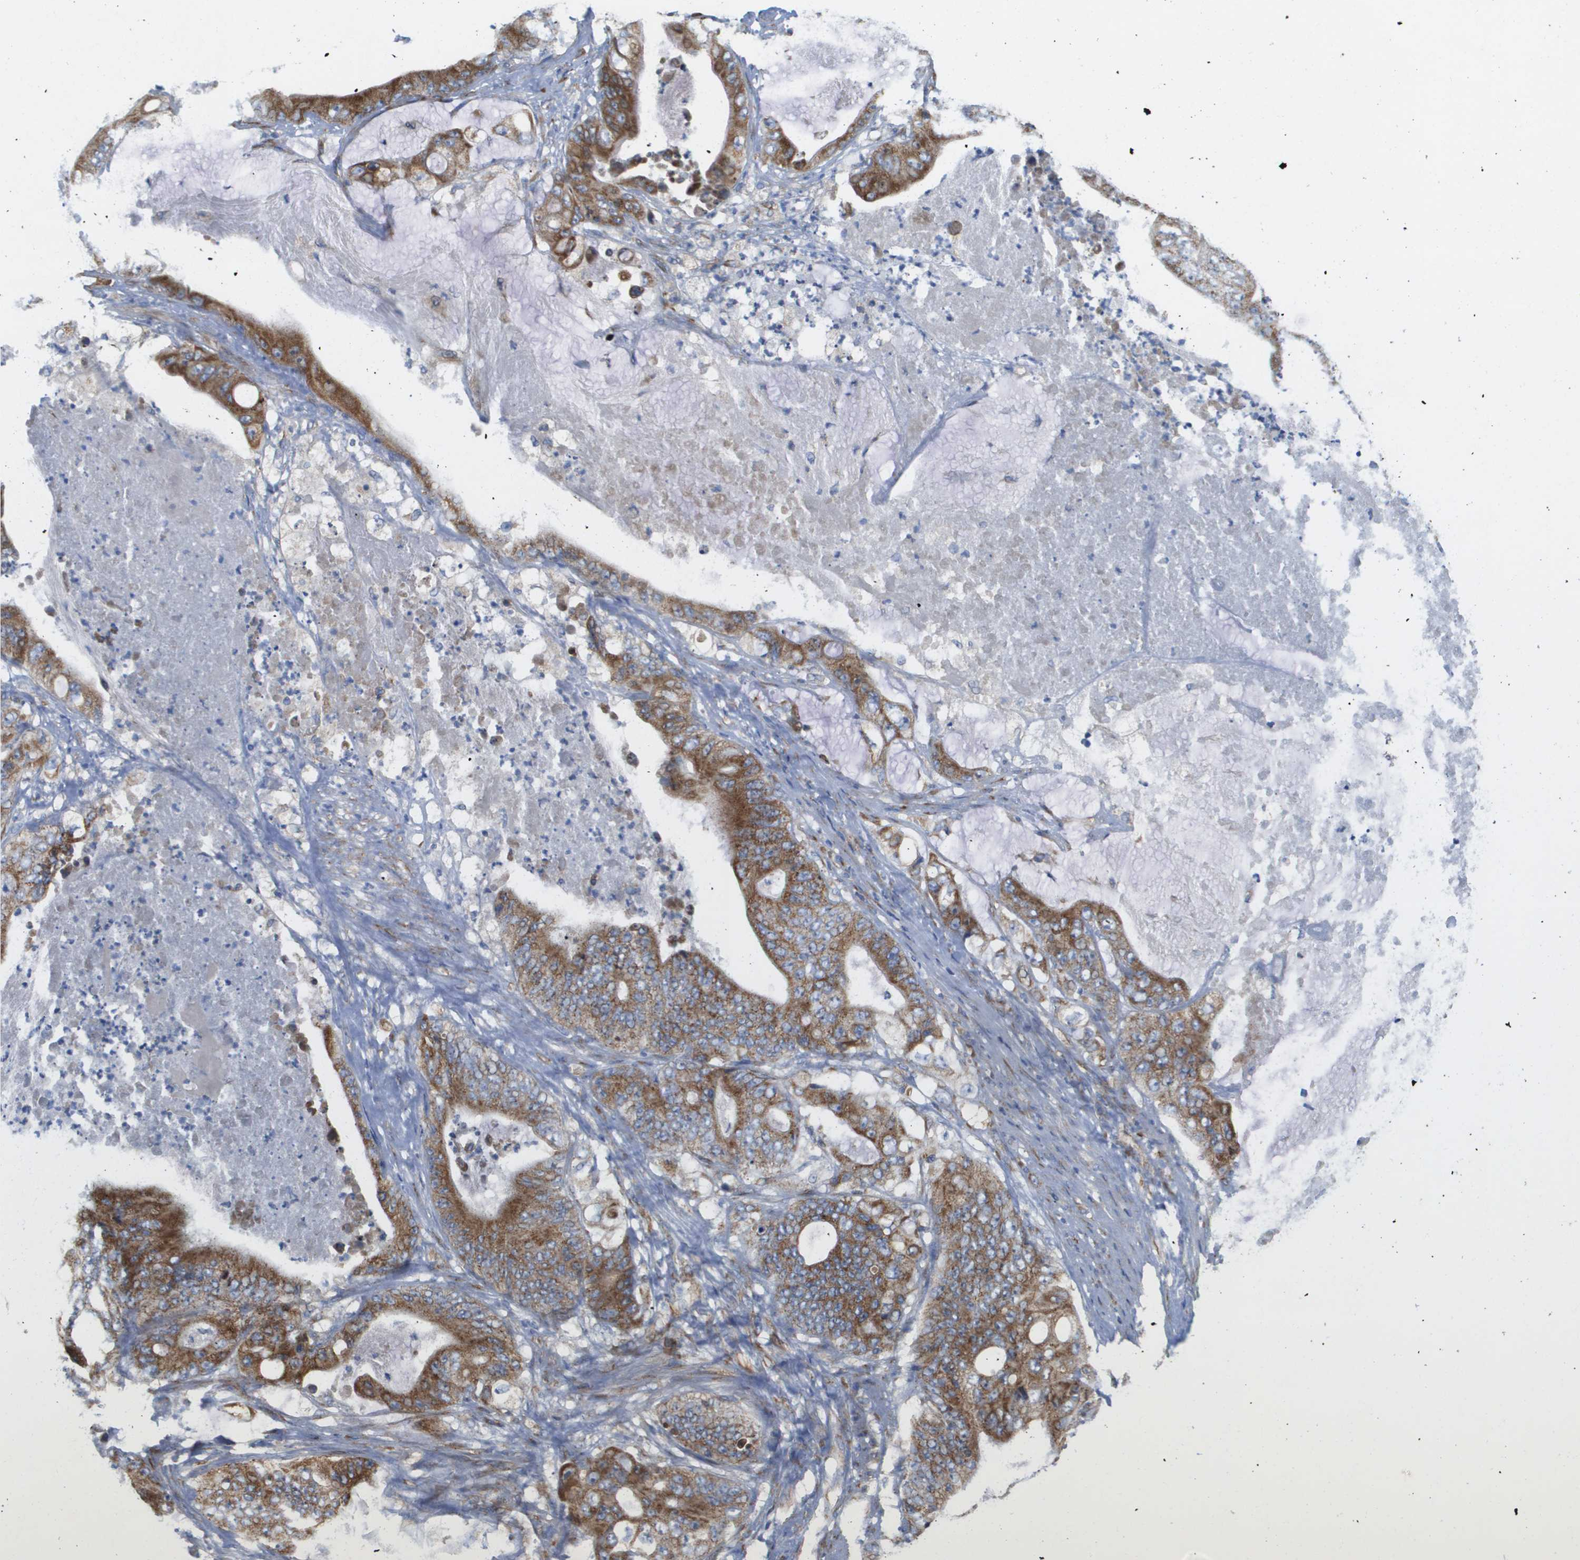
{"staining": {"intensity": "moderate", "quantity": ">75%", "location": "cytoplasmic/membranous"}, "tissue": "stomach cancer", "cell_type": "Tumor cells", "image_type": "cancer", "snomed": [{"axis": "morphology", "description": "Adenocarcinoma, NOS"}, {"axis": "topography", "description": "Stomach"}], "caption": "The micrograph displays a brown stain indicating the presence of a protein in the cytoplasmic/membranous of tumor cells in adenocarcinoma (stomach).", "gene": "FIS1", "patient": {"sex": "female", "age": 73}}